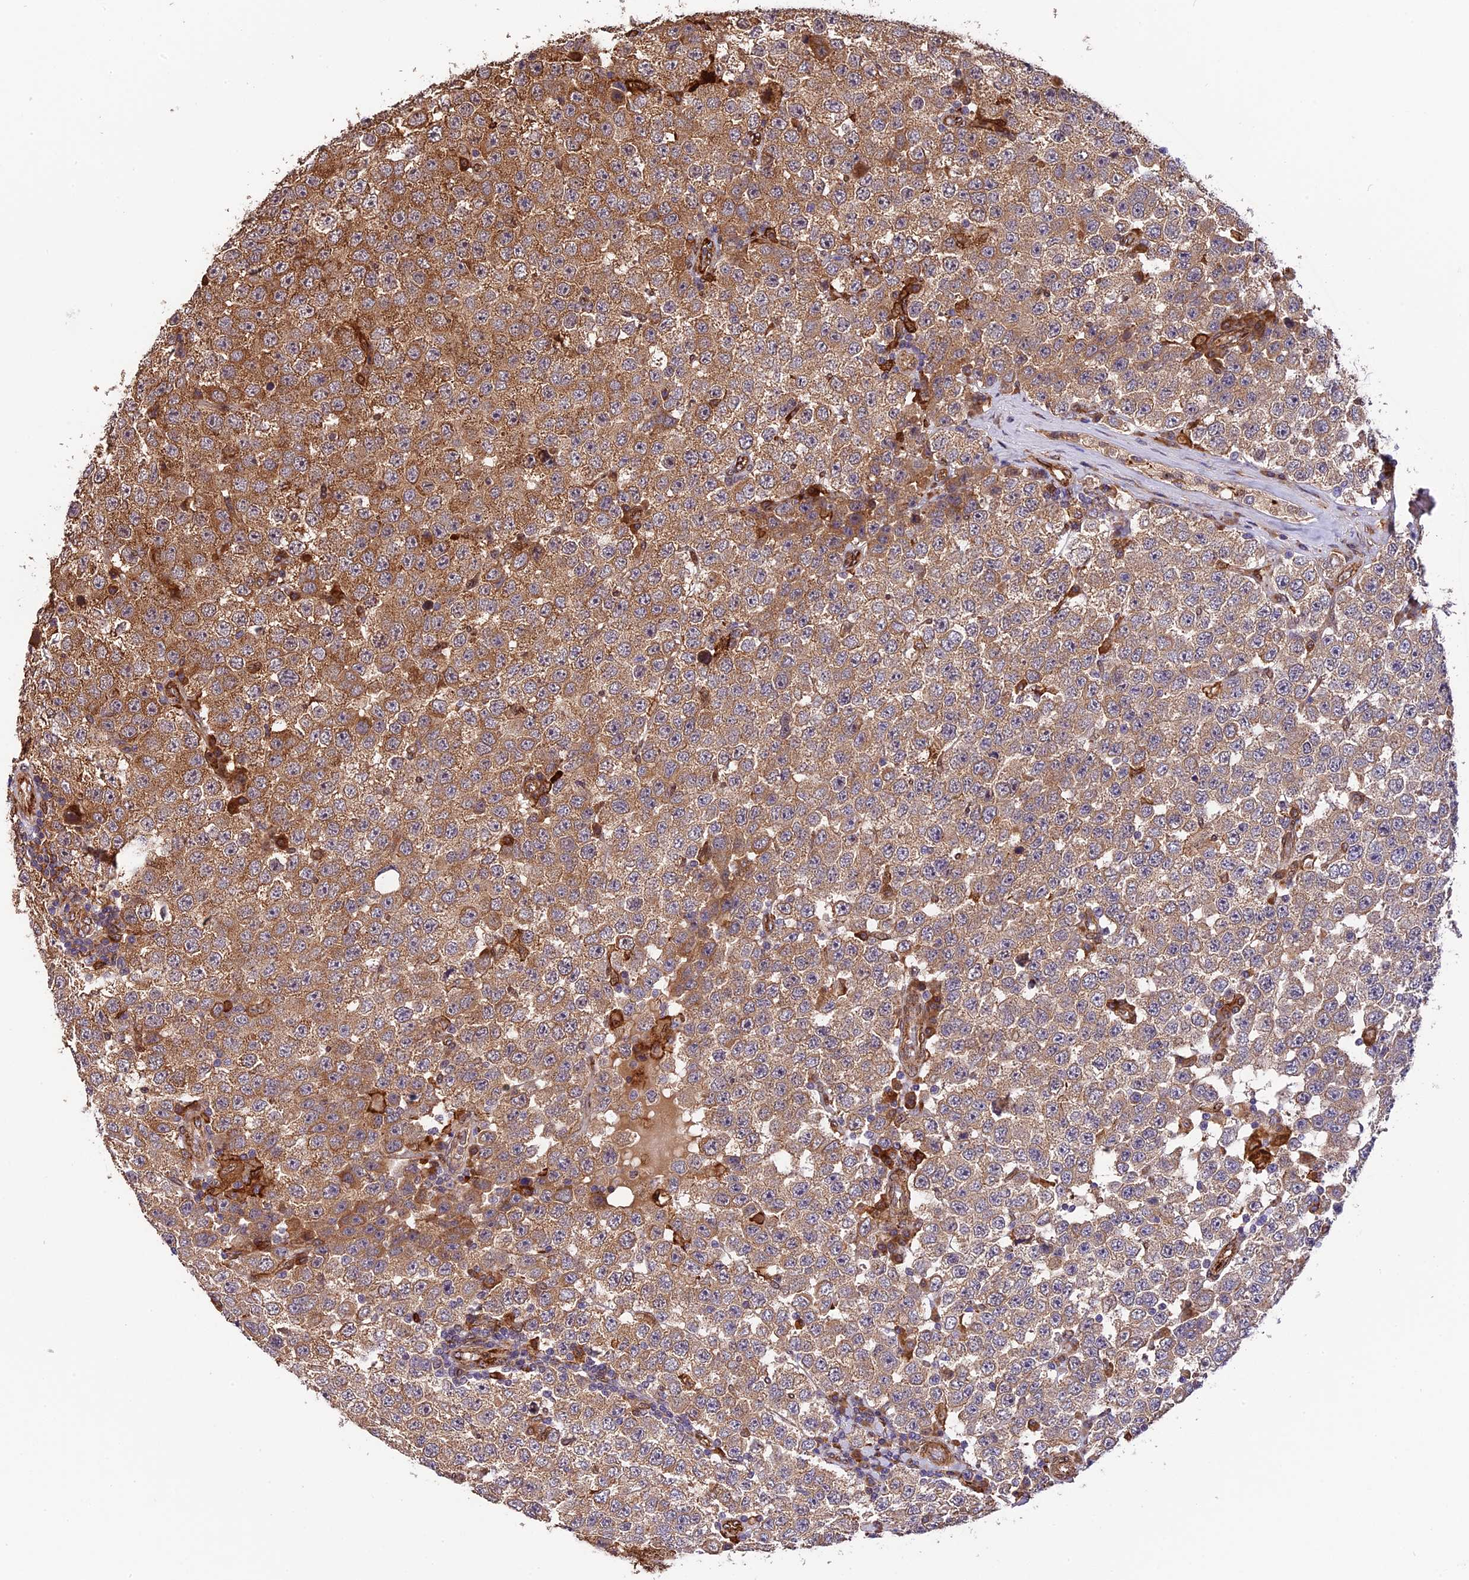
{"staining": {"intensity": "weak", "quantity": ">75%", "location": "cytoplasmic/membranous"}, "tissue": "testis cancer", "cell_type": "Tumor cells", "image_type": "cancer", "snomed": [{"axis": "morphology", "description": "Seminoma, NOS"}, {"axis": "topography", "description": "Testis"}], "caption": "Immunohistochemical staining of testis seminoma demonstrates low levels of weak cytoplasmic/membranous protein expression in about >75% of tumor cells.", "gene": "HERPUD1", "patient": {"sex": "male", "age": 28}}